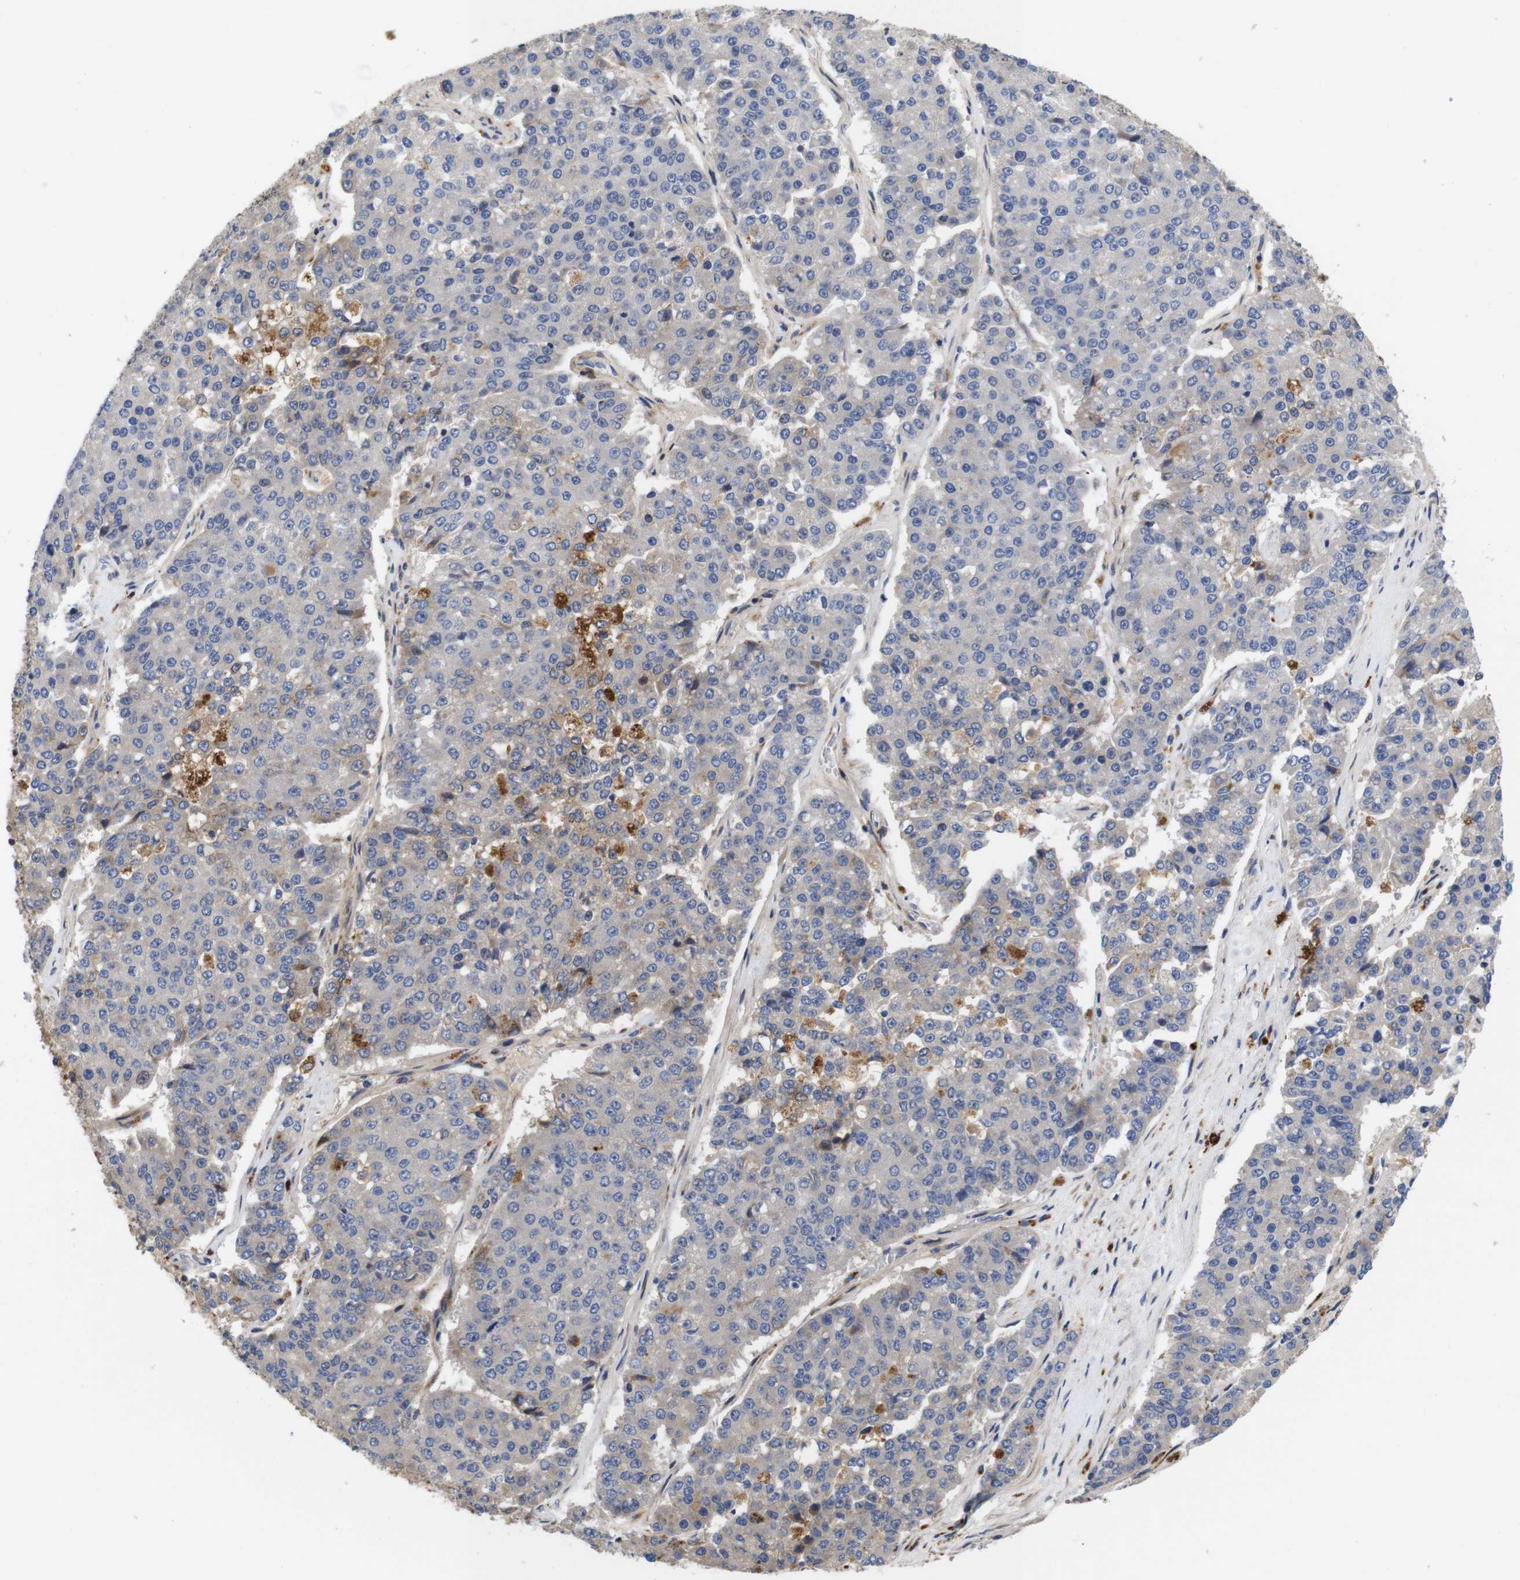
{"staining": {"intensity": "negative", "quantity": "none", "location": "none"}, "tissue": "pancreatic cancer", "cell_type": "Tumor cells", "image_type": "cancer", "snomed": [{"axis": "morphology", "description": "Adenocarcinoma, NOS"}, {"axis": "topography", "description": "Pancreas"}], "caption": "This is a histopathology image of IHC staining of pancreatic cancer (adenocarcinoma), which shows no staining in tumor cells. Nuclei are stained in blue.", "gene": "SPRY3", "patient": {"sex": "male", "age": 50}}